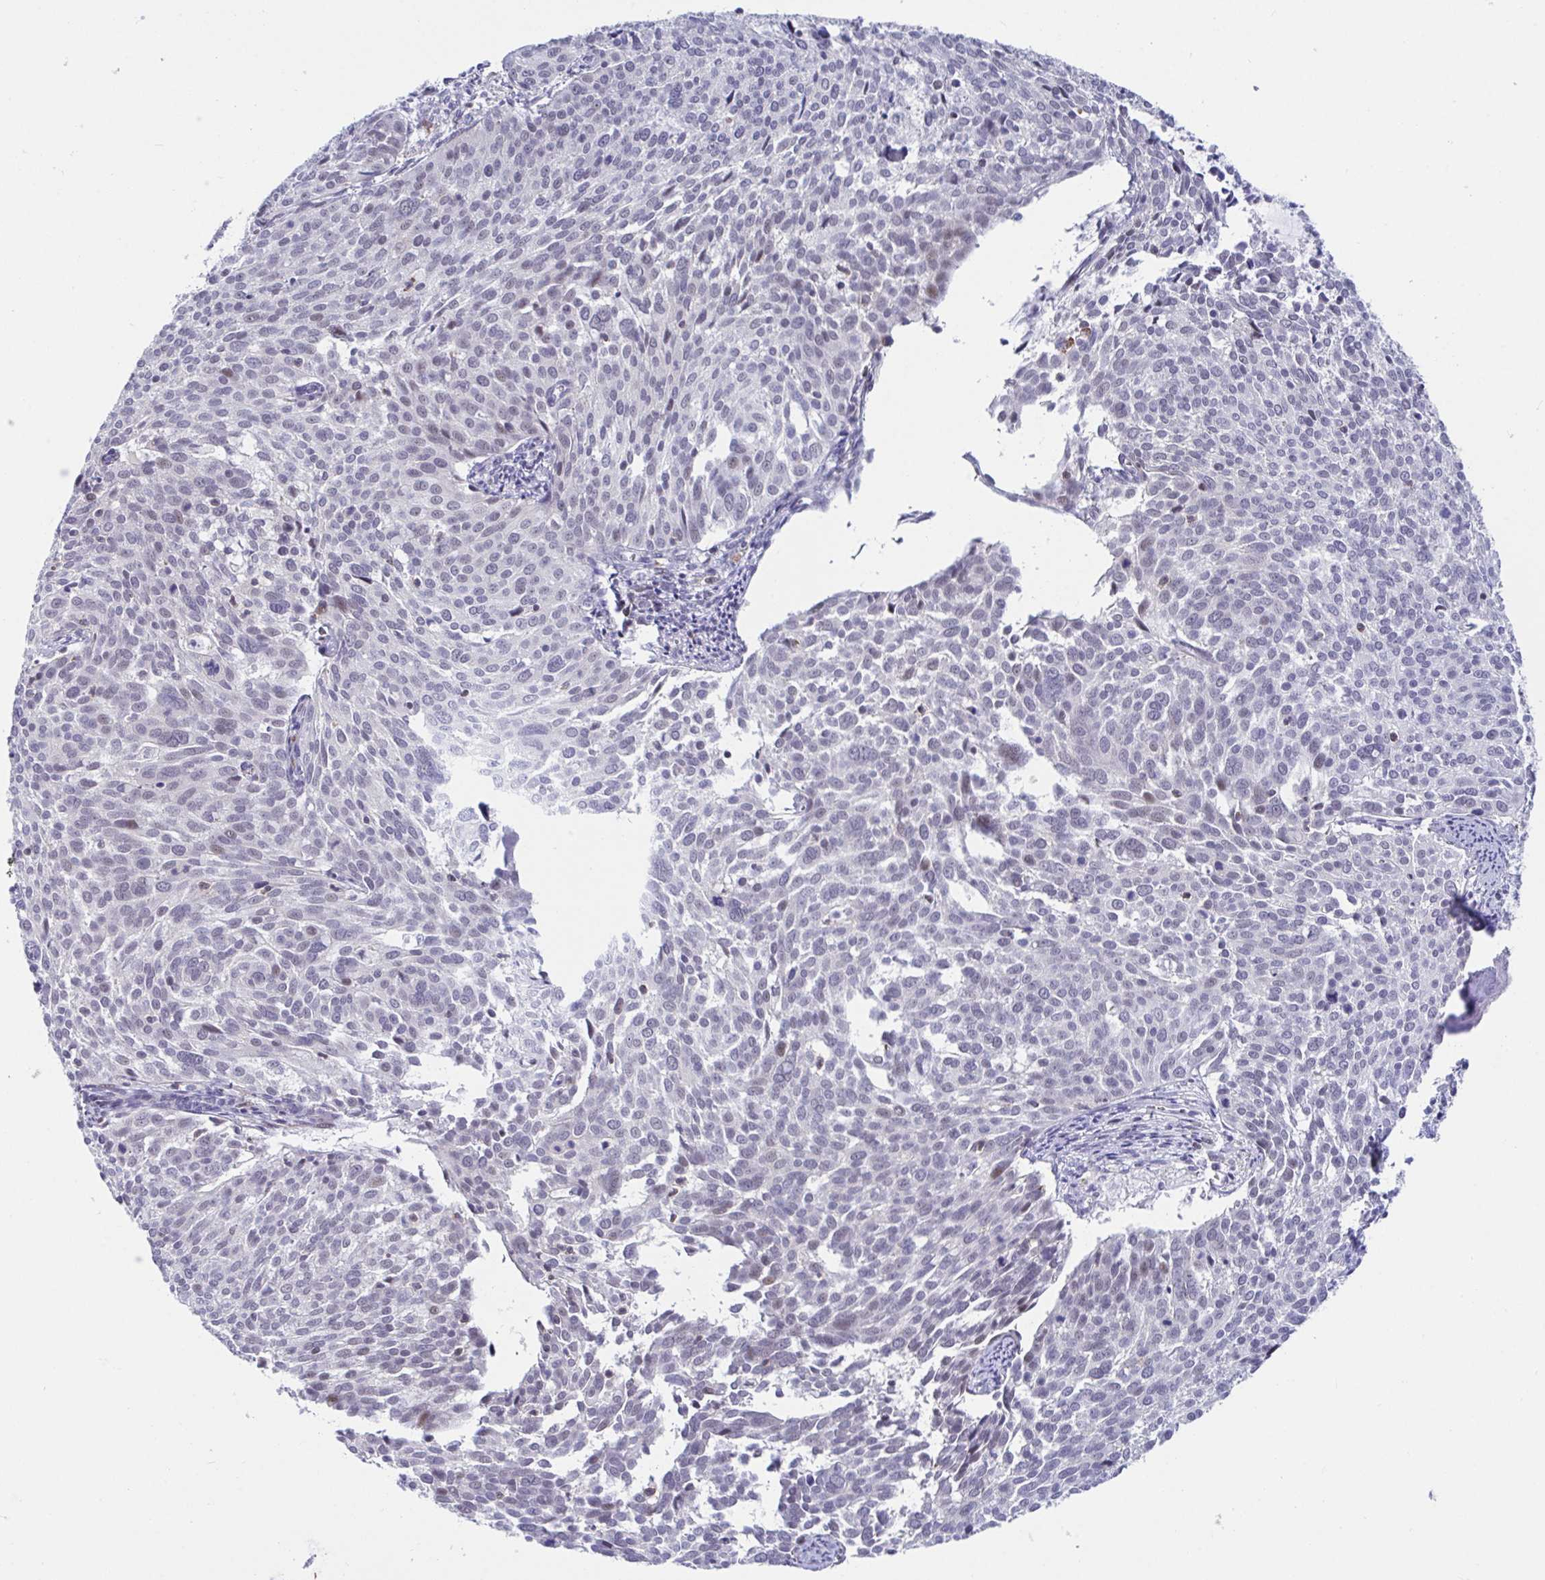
{"staining": {"intensity": "weak", "quantity": "<25%", "location": "nuclear"}, "tissue": "cervical cancer", "cell_type": "Tumor cells", "image_type": "cancer", "snomed": [{"axis": "morphology", "description": "Squamous cell carcinoma, NOS"}, {"axis": "topography", "description": "Cervix"}], "caption": "Immunohistochemistry histopathology image of neoplastic tissue: cervical squamous cell carcinoma stained with DAB (3,3'-diaminobenzidine) exhibits no significant protein positivity in tumor cells.", "gene": "WDR72", "patient": {"sex": "female", "age": 39}}